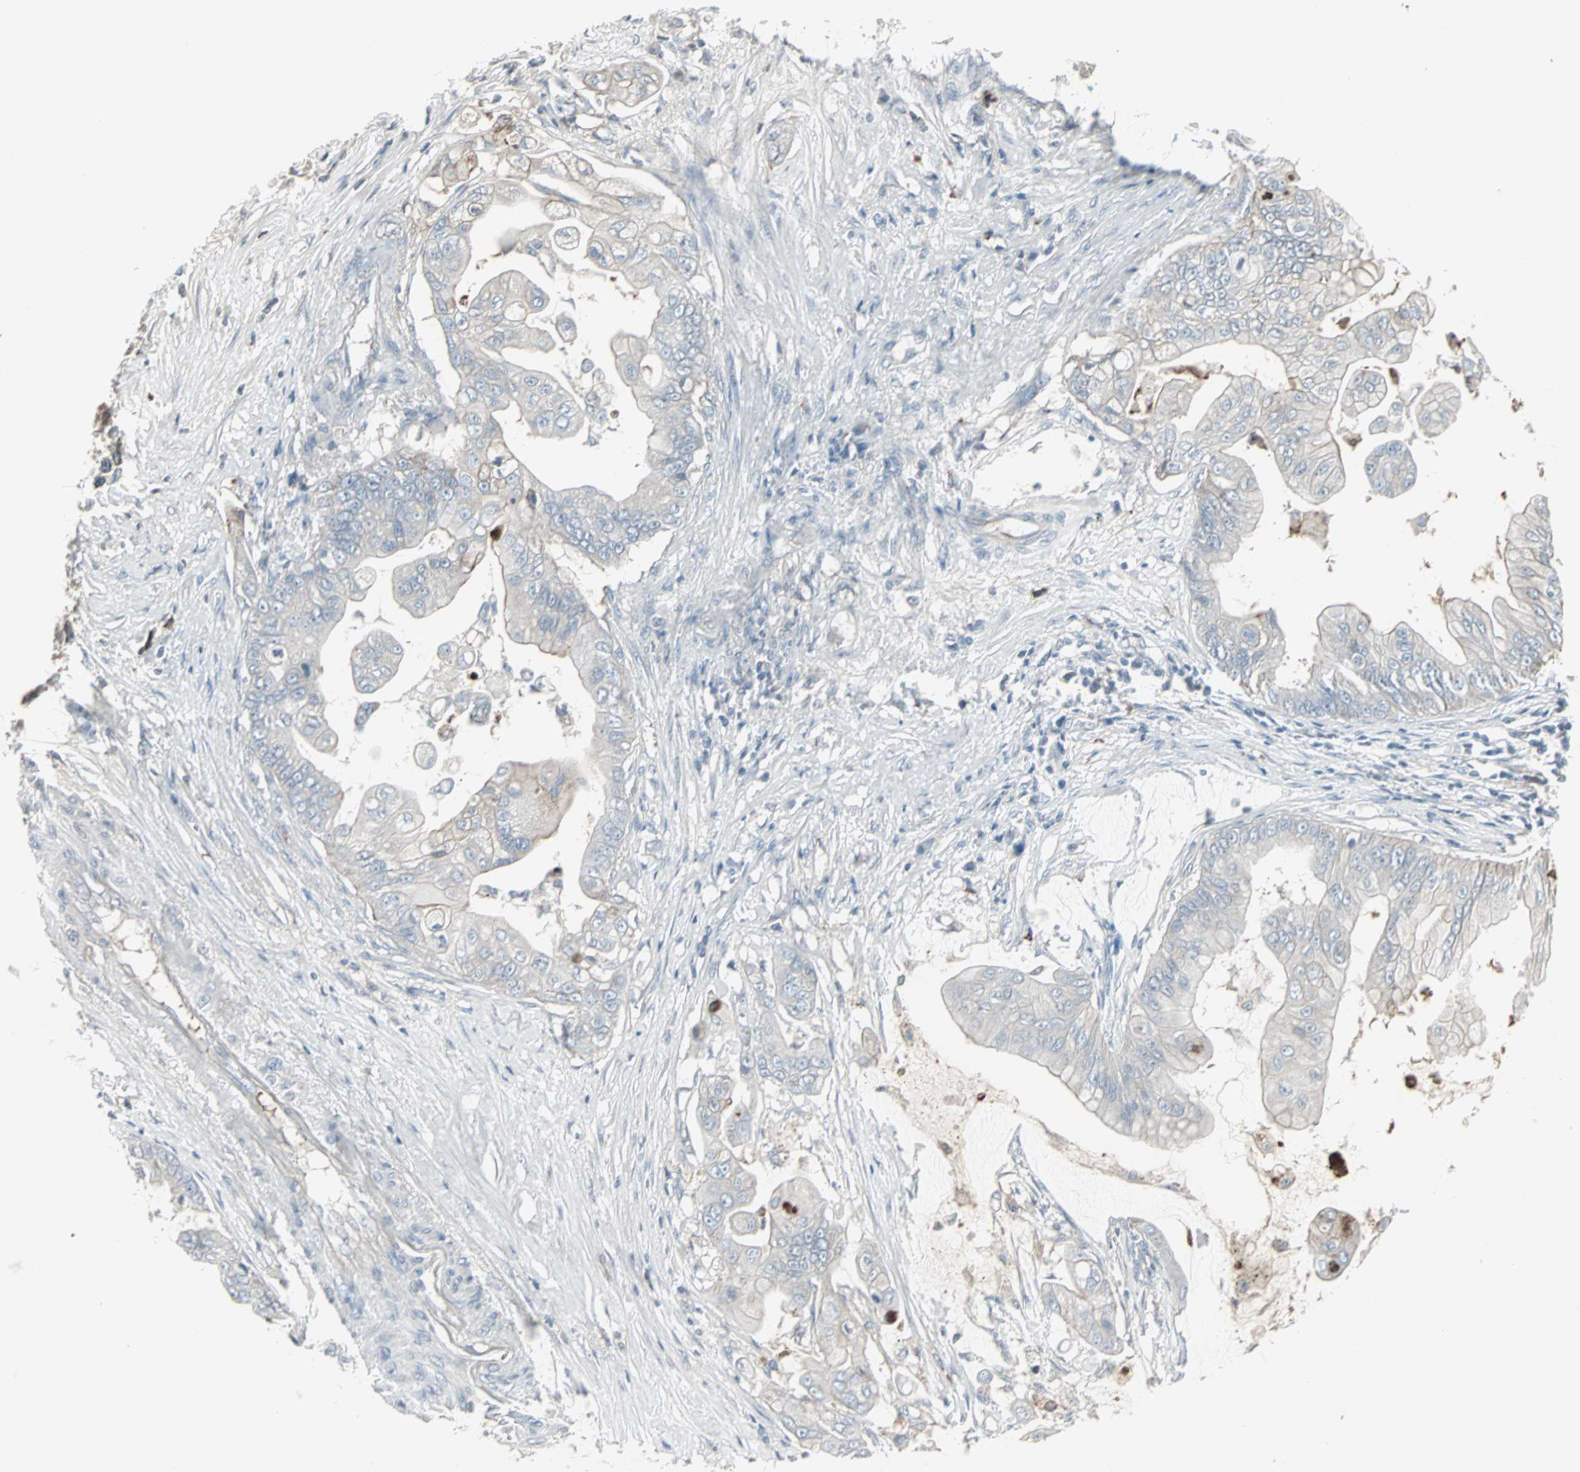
{"staining": {"intensity": "weak", "quantity": "25%-75%", "location": "cytoplasmic/membranous"}, "tissue": "pancreatic cancer", "cell_type": "Tumor cells", "image_type": "cancer", "snomed": [{"axis": "morphology", "description": "Adenocarcinoma, NOS"}, {"axis": "topography", "description": "Pancreas"}], "caption": "Adenocarcinoma (pancreatic) stained with a protein marker reveals weak staining in tumor cells.", "gene": "ZSCAN32", "patient": {"sex": "female", "age": 75}}